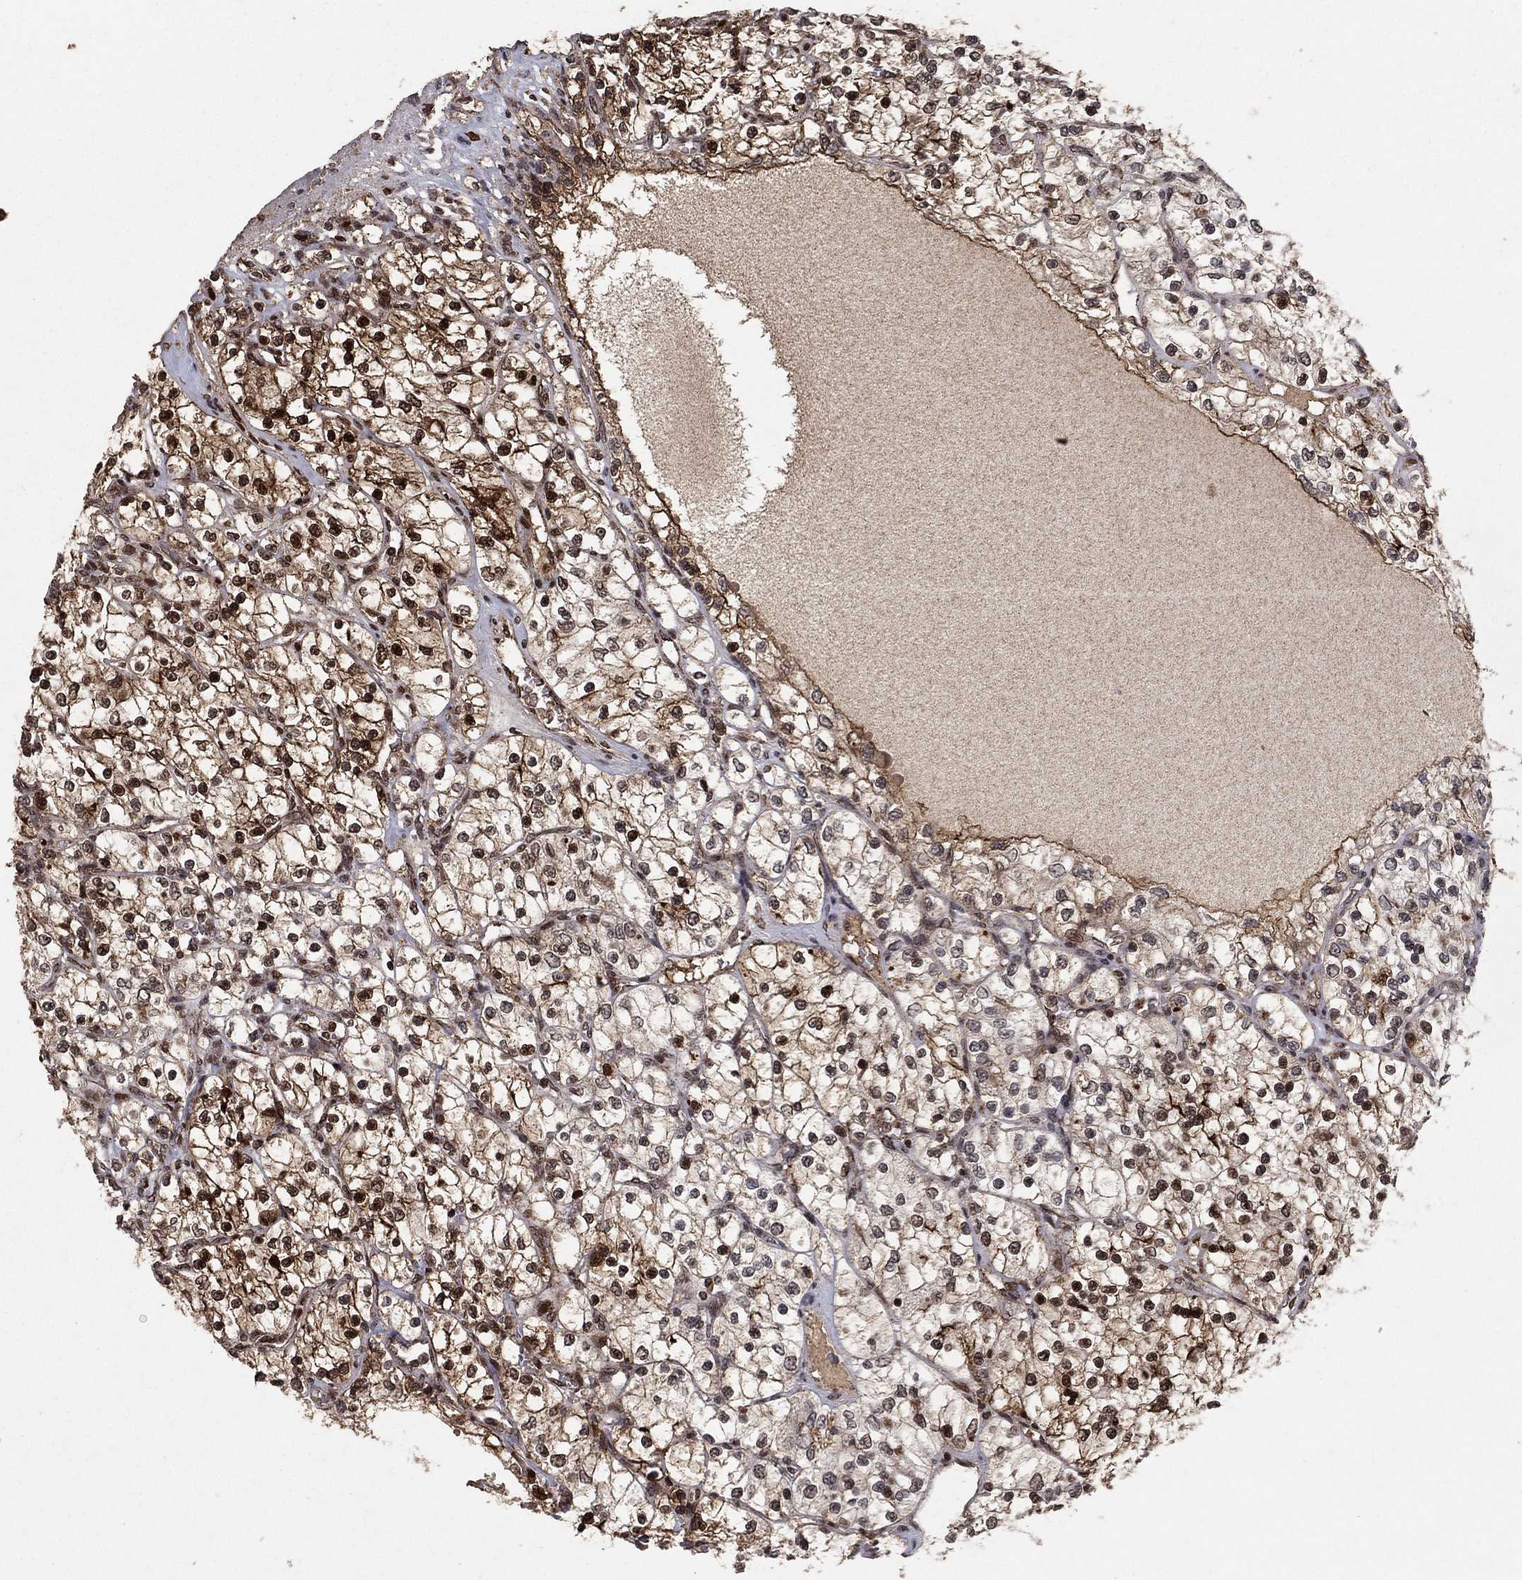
{"staining": {"intensity": "strong", "quantity": "25%-75%", "location": "cytoplasmic/membranous,nuclear"}, "tissue": "renal cancer", "cell_type": "Tumor cells", "image_type": "cancer", "snomed": [{"axis": "morphology", "description": "Adenocarcinoma, NOS"}, {"axis": "topography", "description": "Kidney"}], "caption": "An IHC histopathology image of tumor tissue is shown. Protein staining in brown highlights strong cytoplasmic/membranous and nuclear positivity in renal cancer within tumor cells.", "gene": "CD24", "patient": {"sex": "female", "age": 69}}